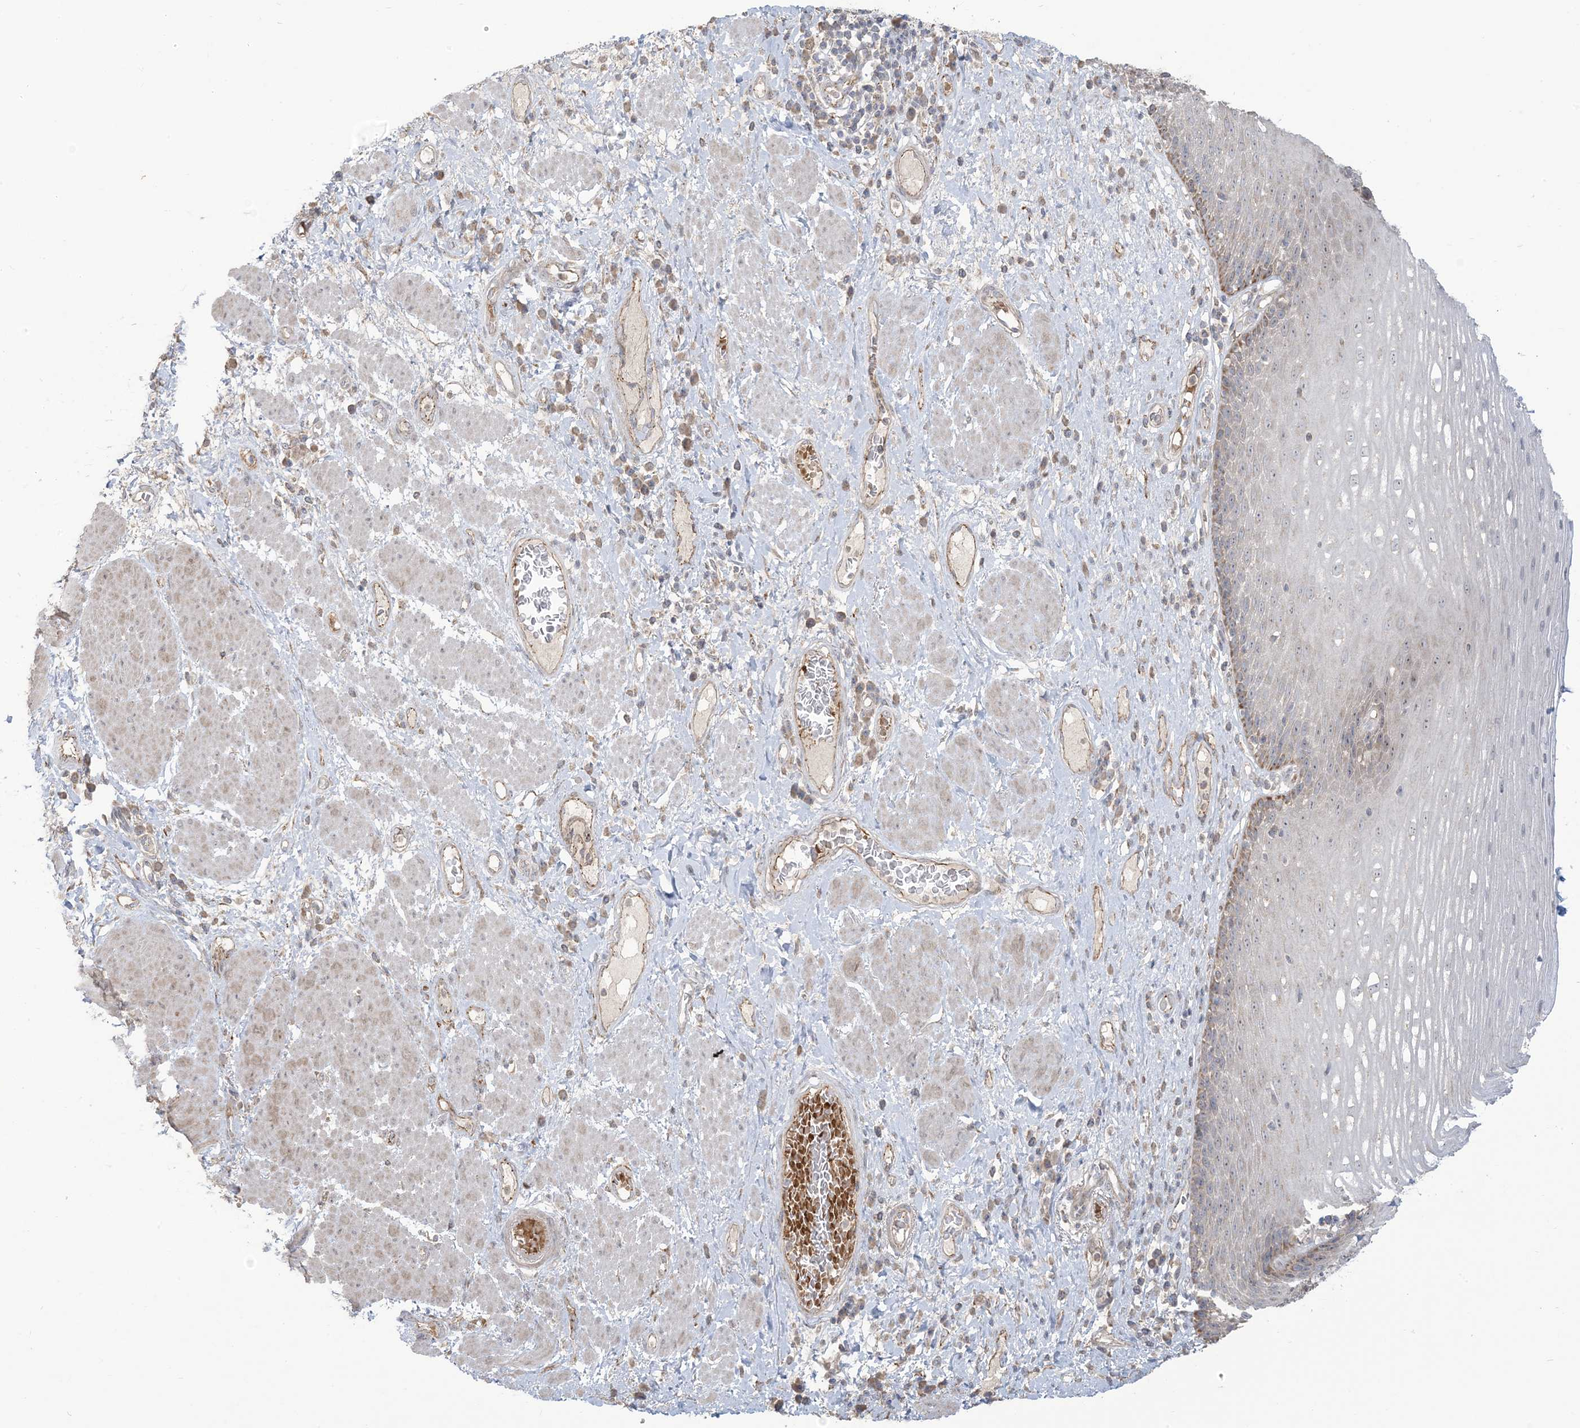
{"staining": {"intensity": "weak", "quantity": "<25%", "location": "cytoplasmic/membranous"}, "tissue": "esophagus", "cell_type": "Squamous epithelial cells", "image_type": "normal", "snomed": [{"axis": "morphology", "description": "Normal tissue, NOS"}, {"axis": "morphology", "description": "Adenocarcinoma, NOS"}, {"axis": "topography", "description": "Esophagus"}], "caption": "An immunohistochemistry histopathology image of unremarkable esophagus is shown. There is no staining in squamous epithelial cells of esophagus.", "gene": "KLHL18", "patient": {"sex": "male", "age": 62}}